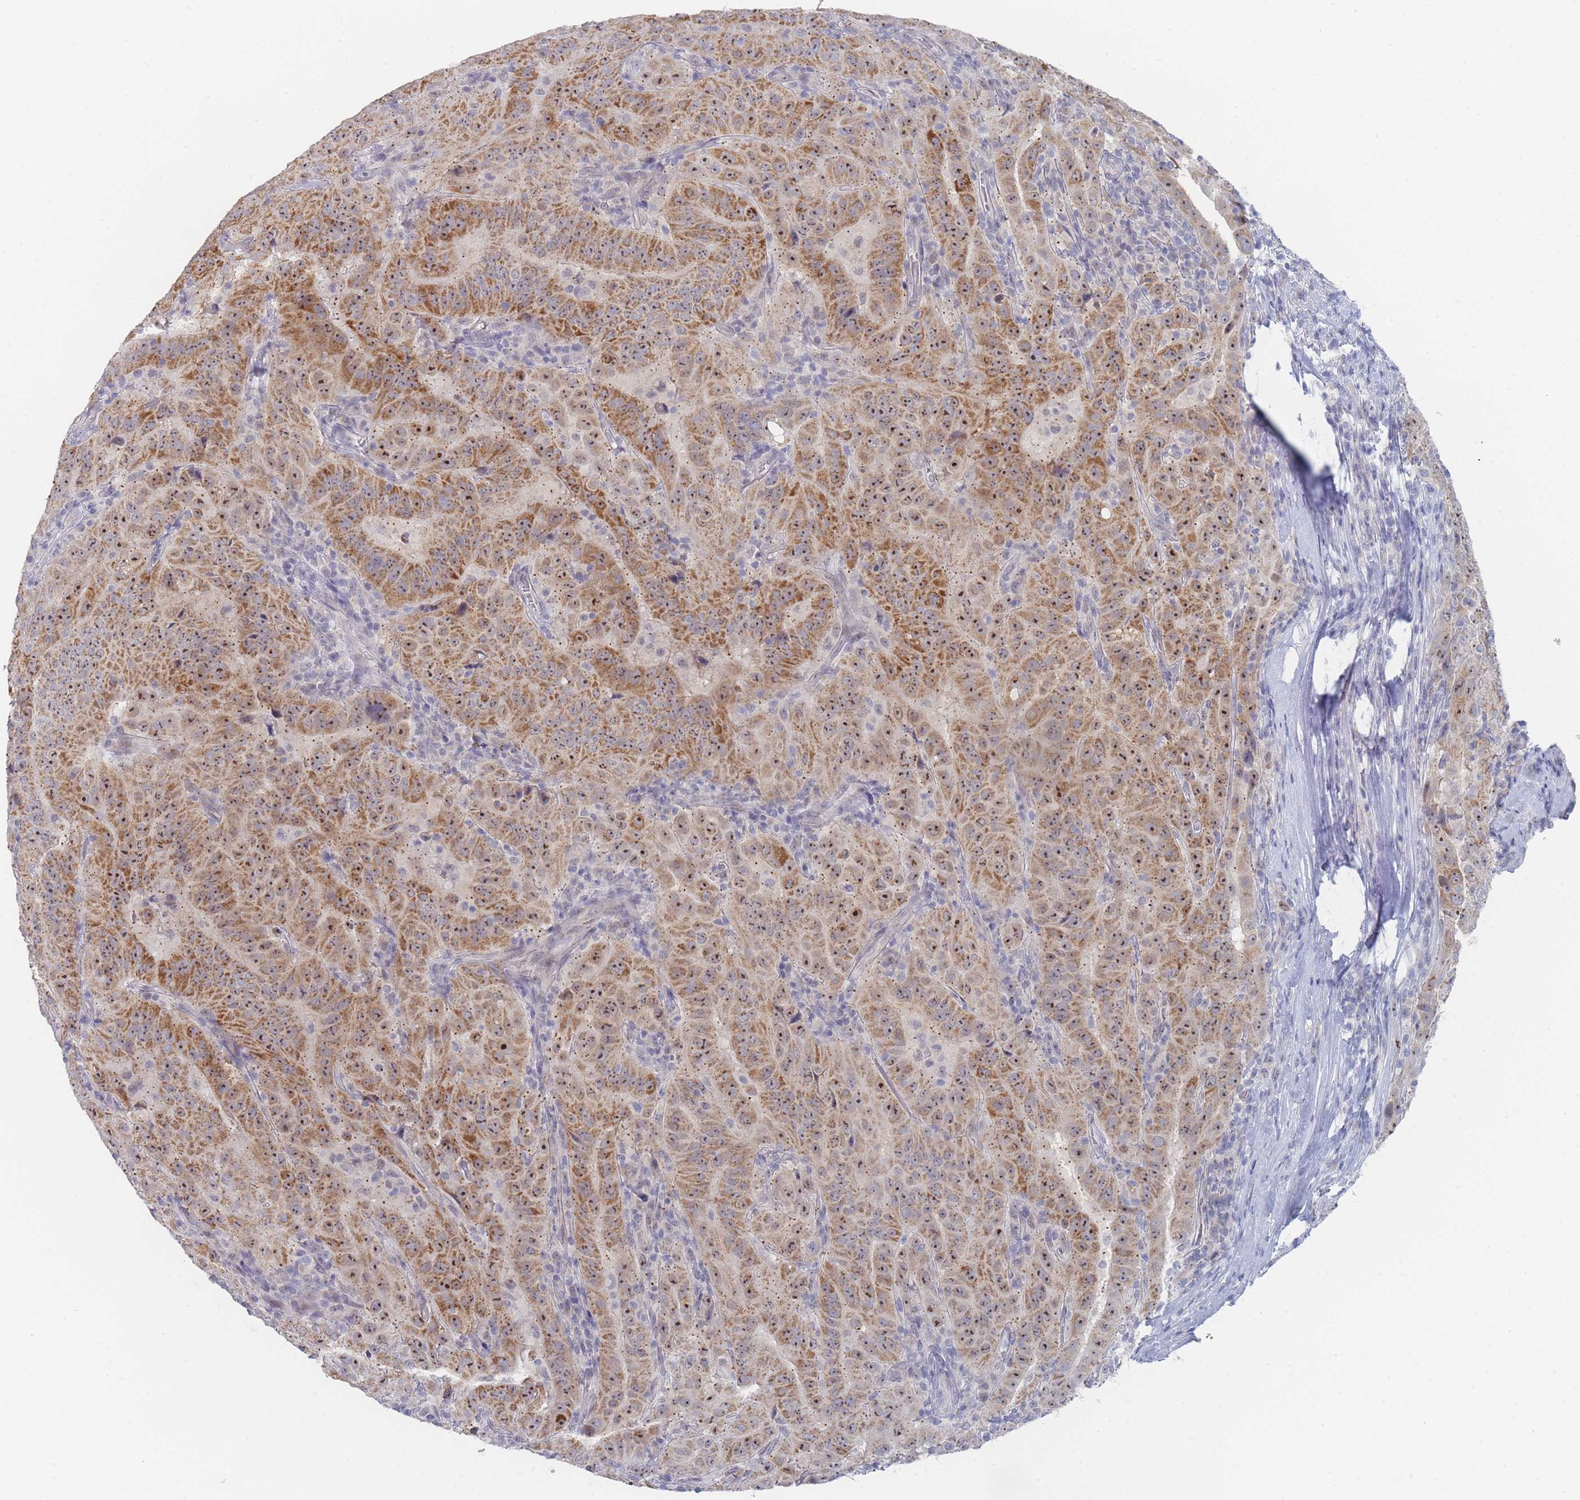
{"staining": {"intensity": "moderate", "quantity": ">75%", "location": "cytoplasmic/membranous,nuclear"}, "tissue": "pancreatic cancer", "cell_type": "Tumor cells", "image_type": "cancer", "snomed": [{"axis": "morphology", "description": "Adenocarcinoma, NOS"}, {"axis": "topography", "description": "Pancreas"}], "caption": "IHC photomicrograph of neoplastic tissue: pancreatic adenocarcinoma stained using immunohistochemistry (IHC) displays medium levels of moderate protein expression localized specifically in the cytoplasmic/membranous and nuclear of tumor cells, appearing as a cytoplasmic/membranous and nuclear brown color.", "gene": "RNF8", "patient": {"sex": "male", "age": 63}}